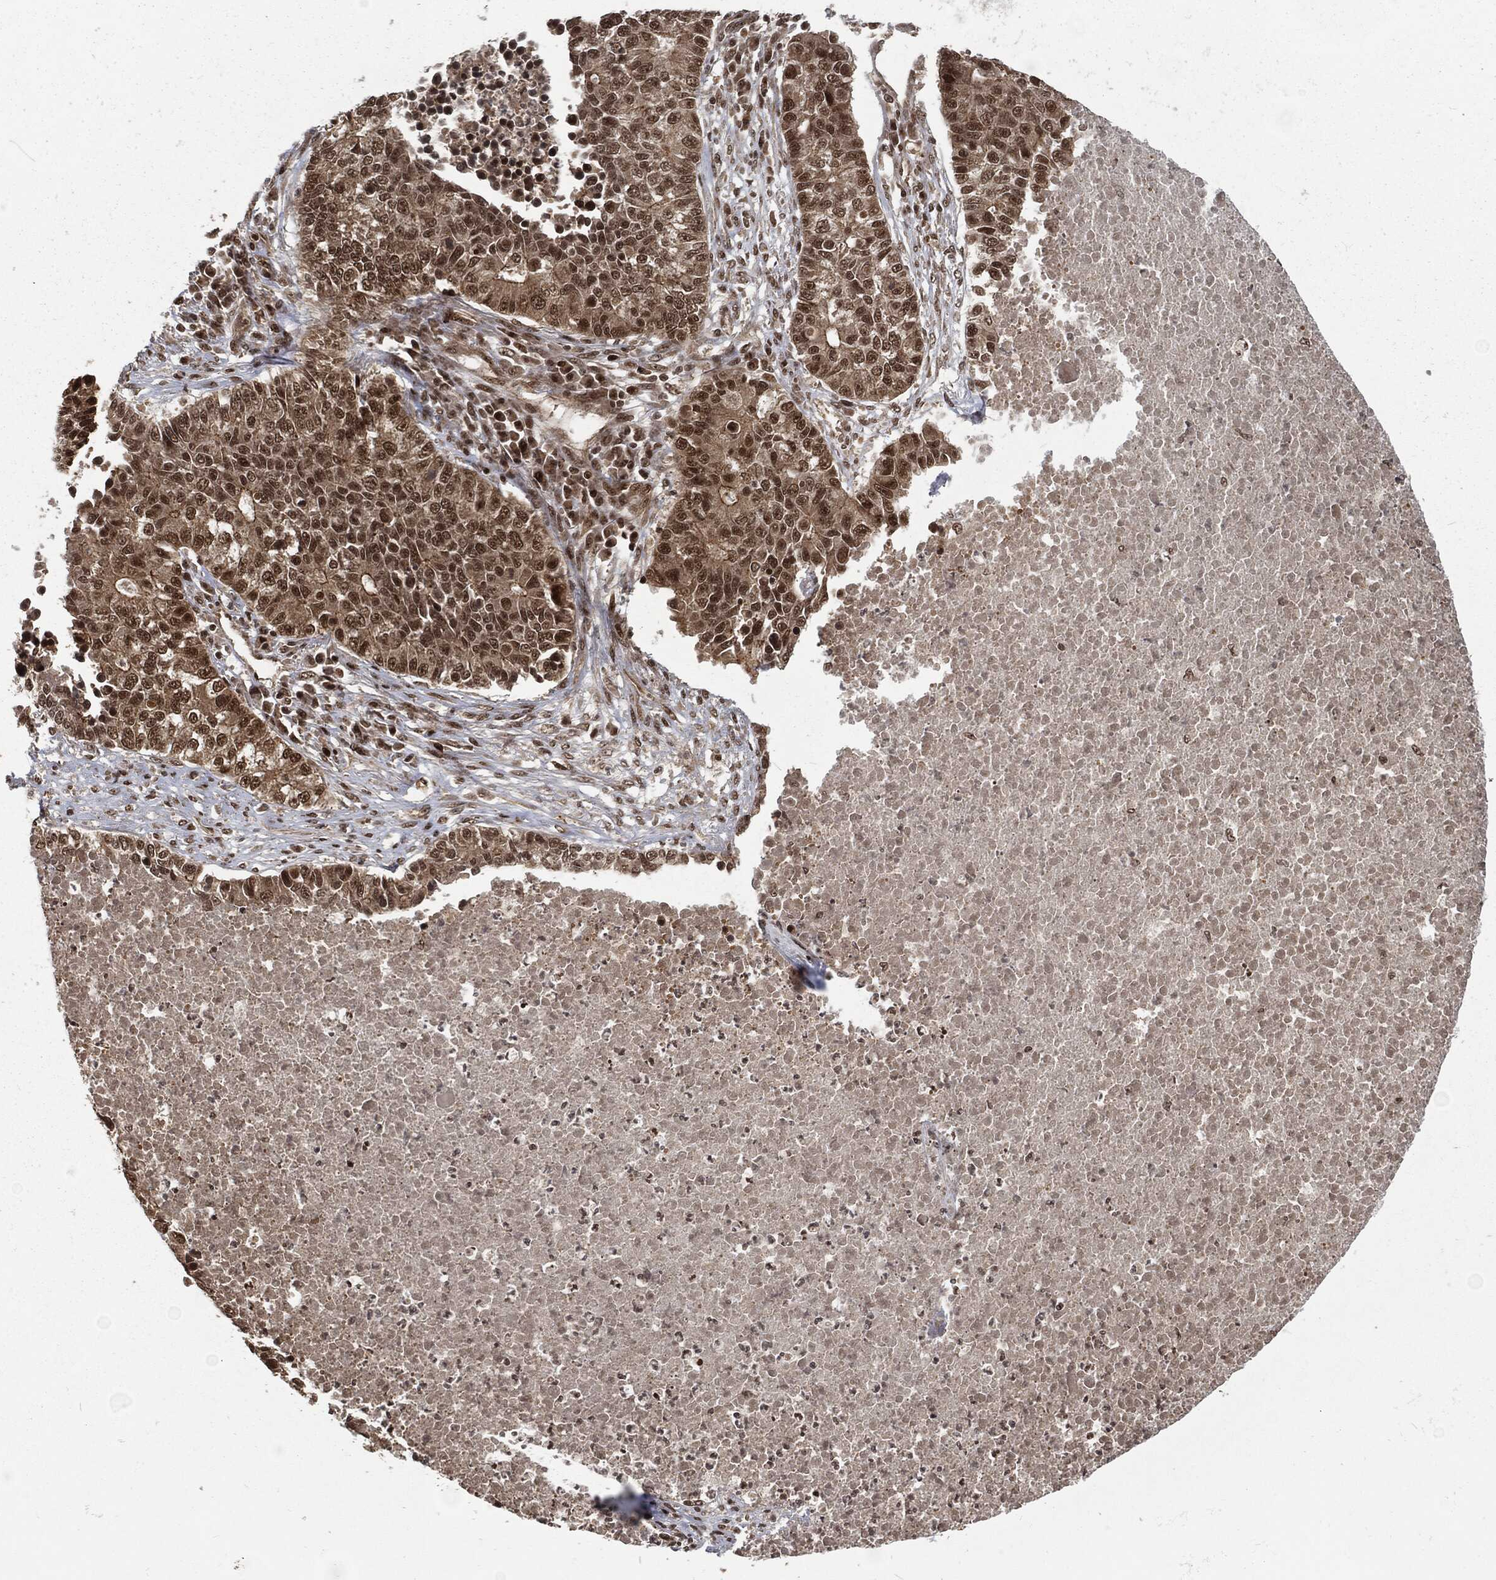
{"staining": {"intensity": "strong", "quantity": "<25%", "location": "nuclear"}, "tissue": "lung cancer", "cell_type": "Tumor cells", "image_type": "cancer", "snomed": [{"axis": "morphology", "description": "Adenocarcinoma, NOS"}, {"axis": "topography", "description": "Lung"}], "caption": "Lung cancer stained for a protein exhibits strong nuclear positivity in tumor cells.", "gene": "NGRN", "patient": {"sex": "male", "age": 57}}